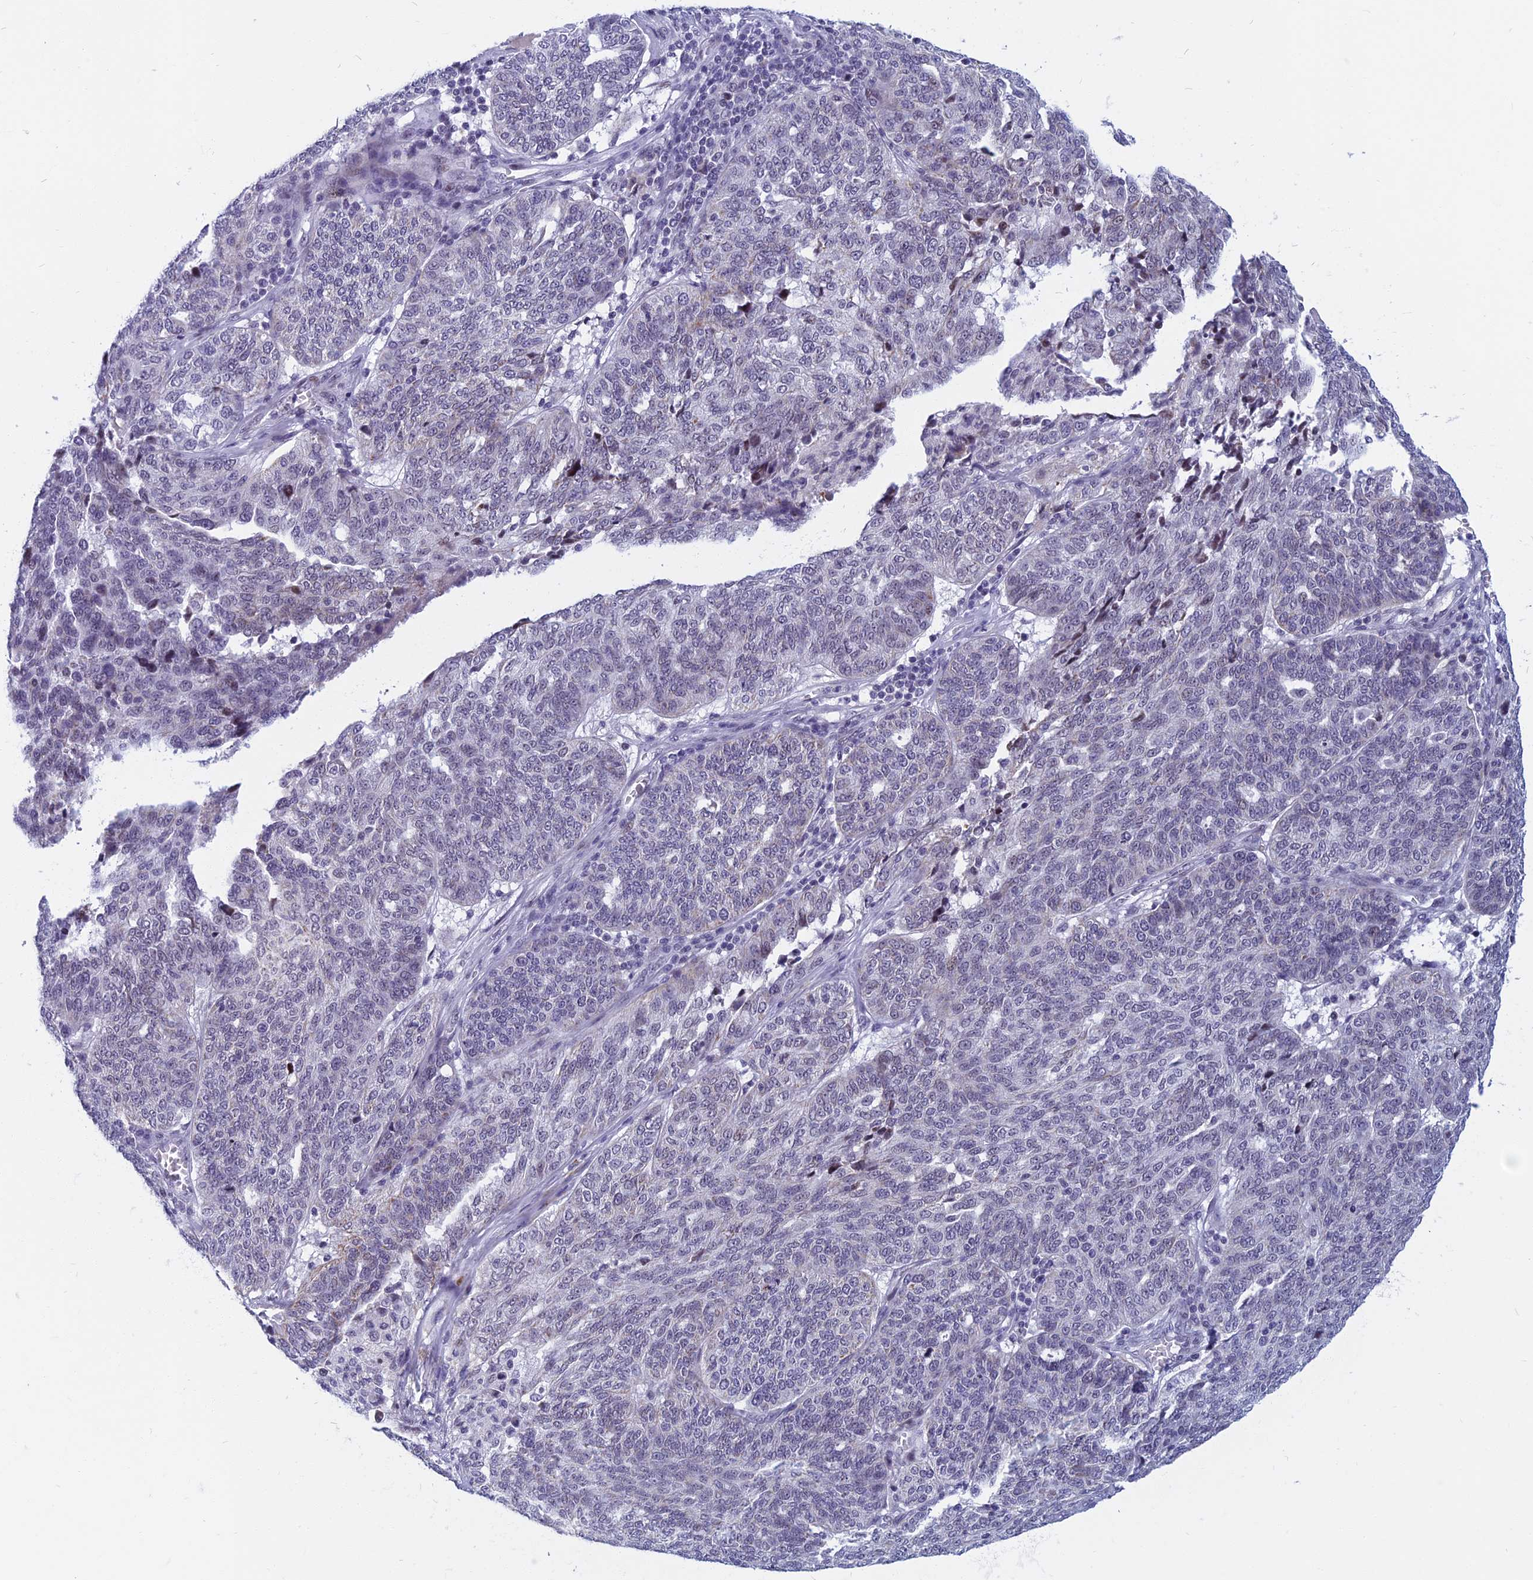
{"staining": {"intensity": "negative", "quantity": "none", "location": "none"}, "tissue": "ovarian cancer", "cell_type": "Tumor cells", "image_type": "cancer", "snomed": [{"axis": "morphology", "description": "Cystadenocarcinoma, serous, NOS"}, {"axis": "topography", "description": "Ovary"}], "caption": "This image is of ovarian serous cystadenocarcinoma stained with IHC to label a protein in brown with the nuclei are counter-stained blue. There is no positivity in tumor cells.", "gene": "CDC7", "patient": {"sex": "female", "age": 59}}